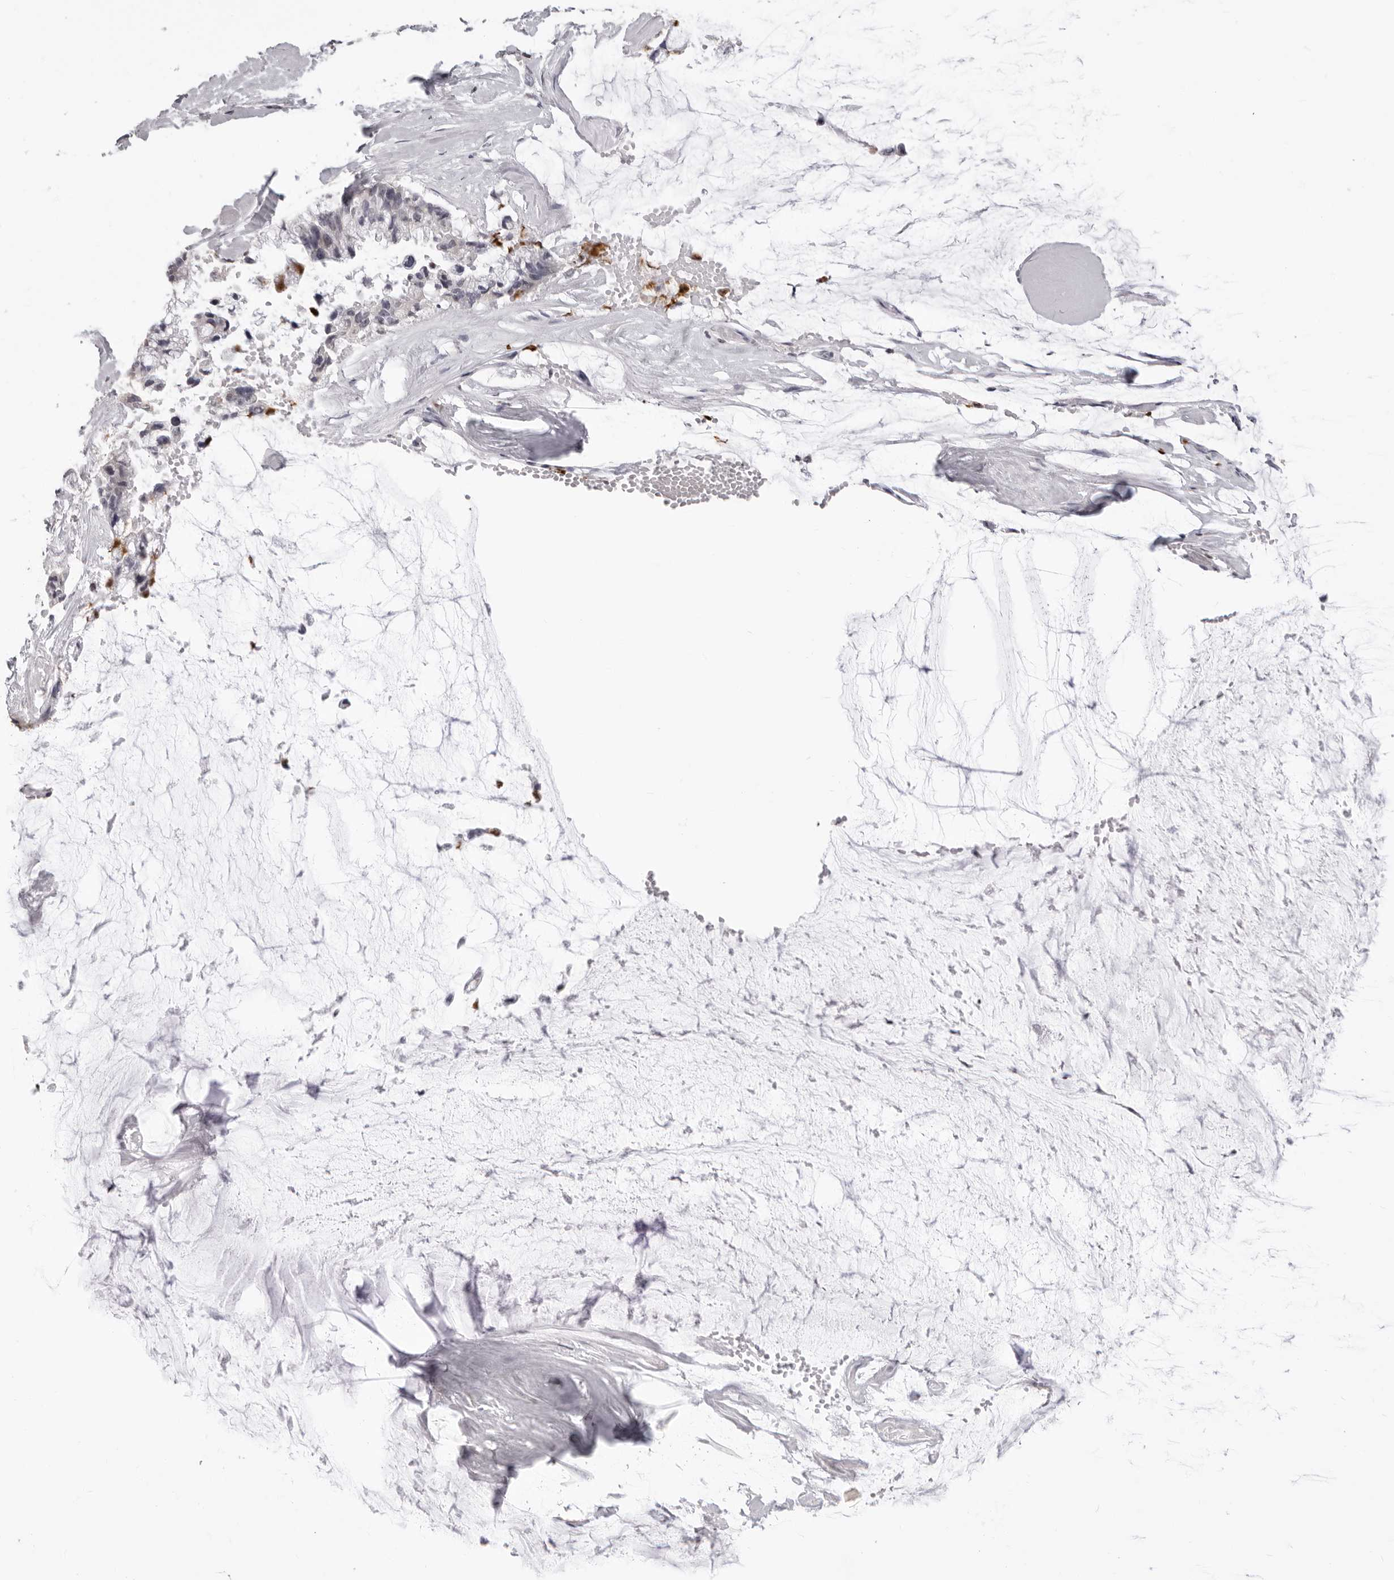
{"staining": {"intensity": "negative", "quantity": "none", "location": "none"}, "tissue": "ovarian cancer", "cell_type": "Tumor cells", "image_type": "cancer", "snomed": [{"axis": "morphology", "description": "Cystadenocarcinoma, mucinous, NOS"}, {"axis": "topography", "description": "Ovary"}], "caption": "High magnification brightfield microscopy of ovarian mucinous cystadenocarcinoma stained with DAB (3,3'-diaminobenzidine) (brown) and counterstained with hematoxylin (blue): tumor cells show no significant staining.", "gene": "IL31", "patient": {"sex": "female", "age": 39}}